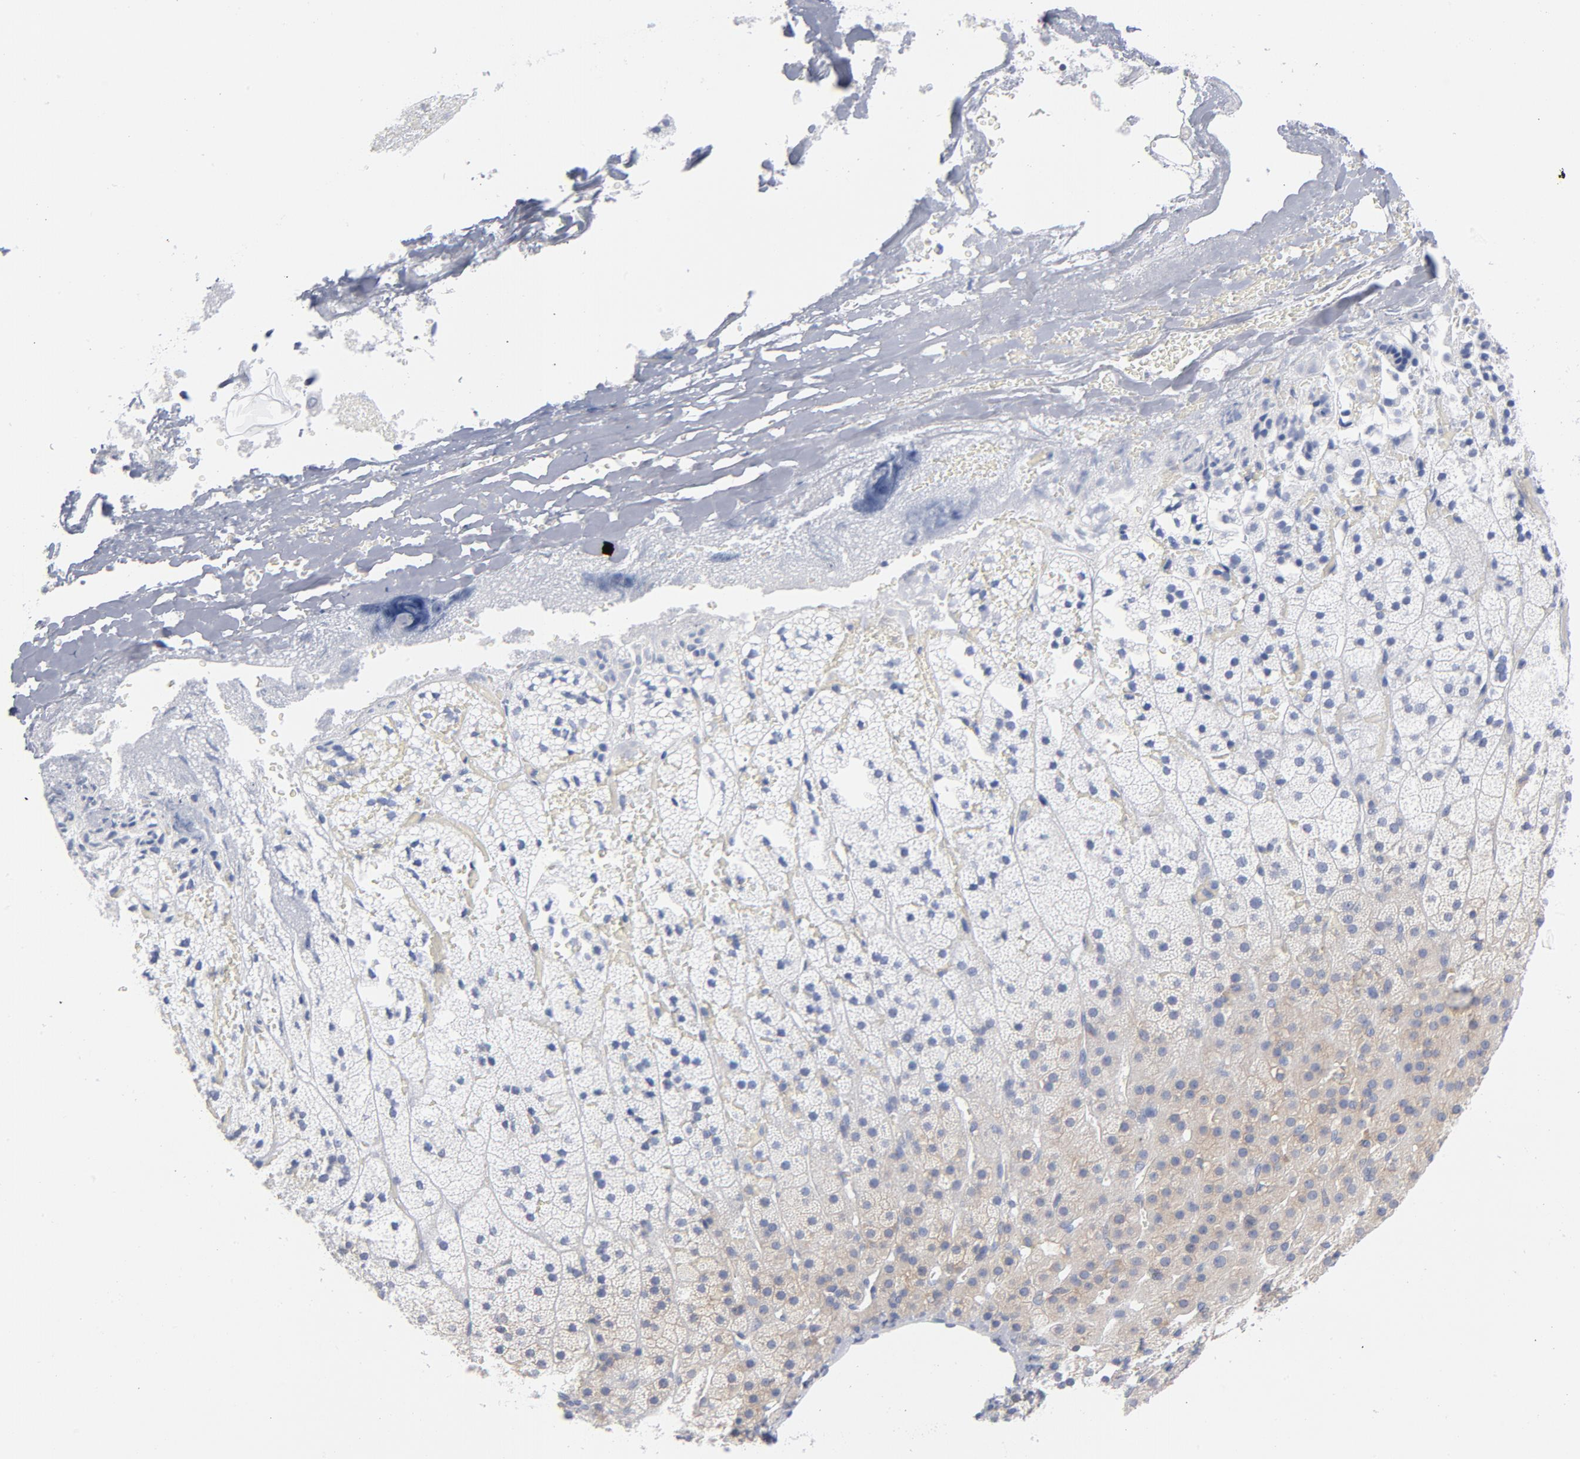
{"staining": {"intensity": "negative", "quantity": "none", "location": "none"}, "tissue": "adrenal gland", "cell_type": "Glandular cells", "image_type": "normal", "snomed": [{"axis": "morphology", "description": "Normal tissue, NOS"}, {"axis": "topography", "description": "Adrenal gland"}], "caption": "The immunohistochemistry histopathology image has no significant expression in glandular cells of adrenal gland. The staining is performed using DAB brown chromogen with nuclei counter-stained in using hematoxylin.", "gene": "CD86", "patient": {"sex": "male", "age": 35}}